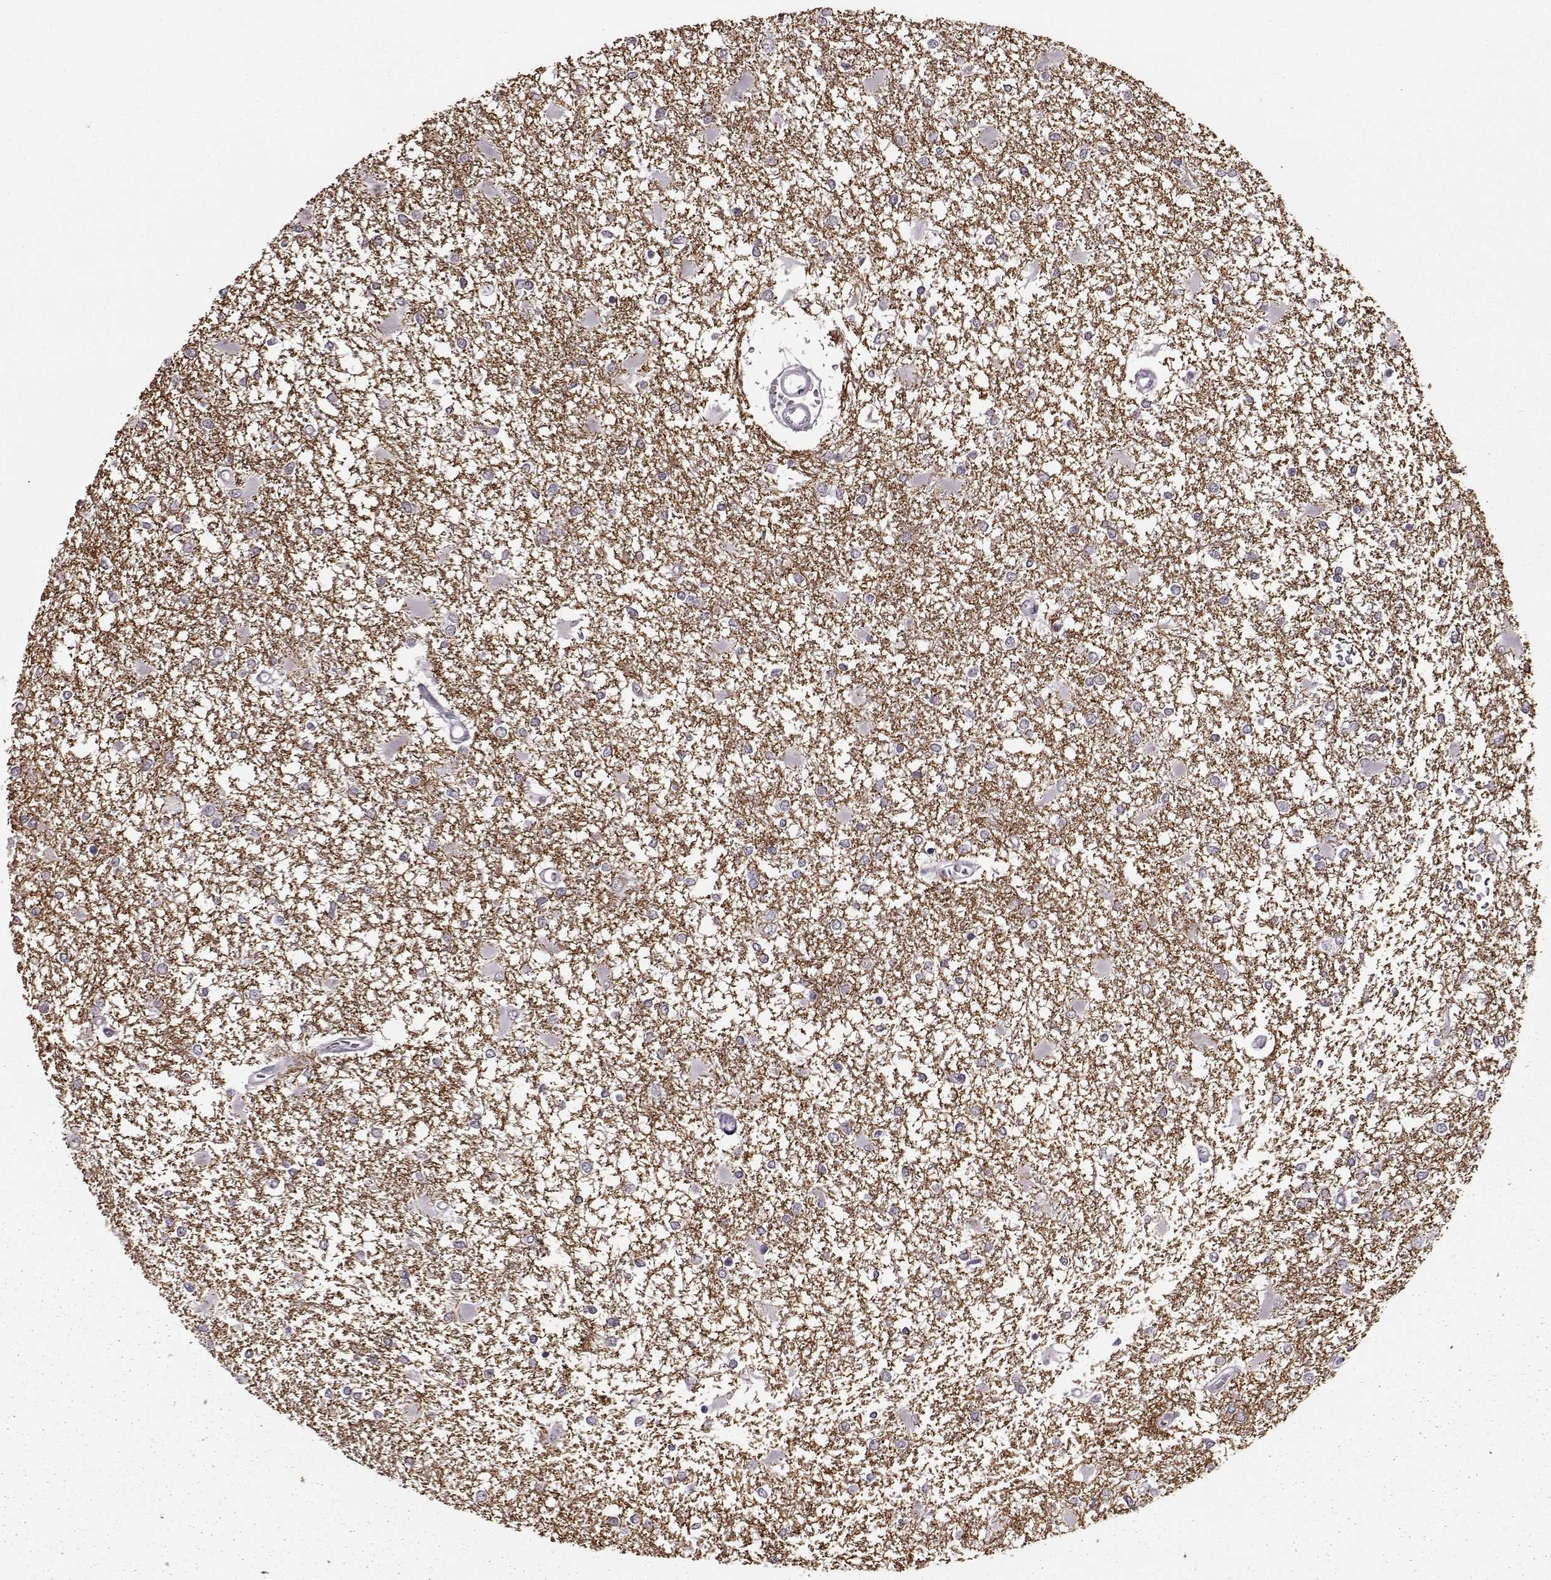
{"staining": {"intensity": "negative", "quantity": "none", "location": "none"}, "tissue": "glioma", "cell_type": "Tumor cells", "image_type": "cancer", "snomed": [{"axis": "morphology", "description": "Glioma, malignant, High grade"}, {"axis": "topography", "description": "Cerebral cortex"}], "caption": "Malignant glioma (high-grade) stained for a protein using immunohistochemistry (IHC) displays no staining tumor cells.", "gene": "STX1B", "patient": {"sex": "male", "age": 79}}